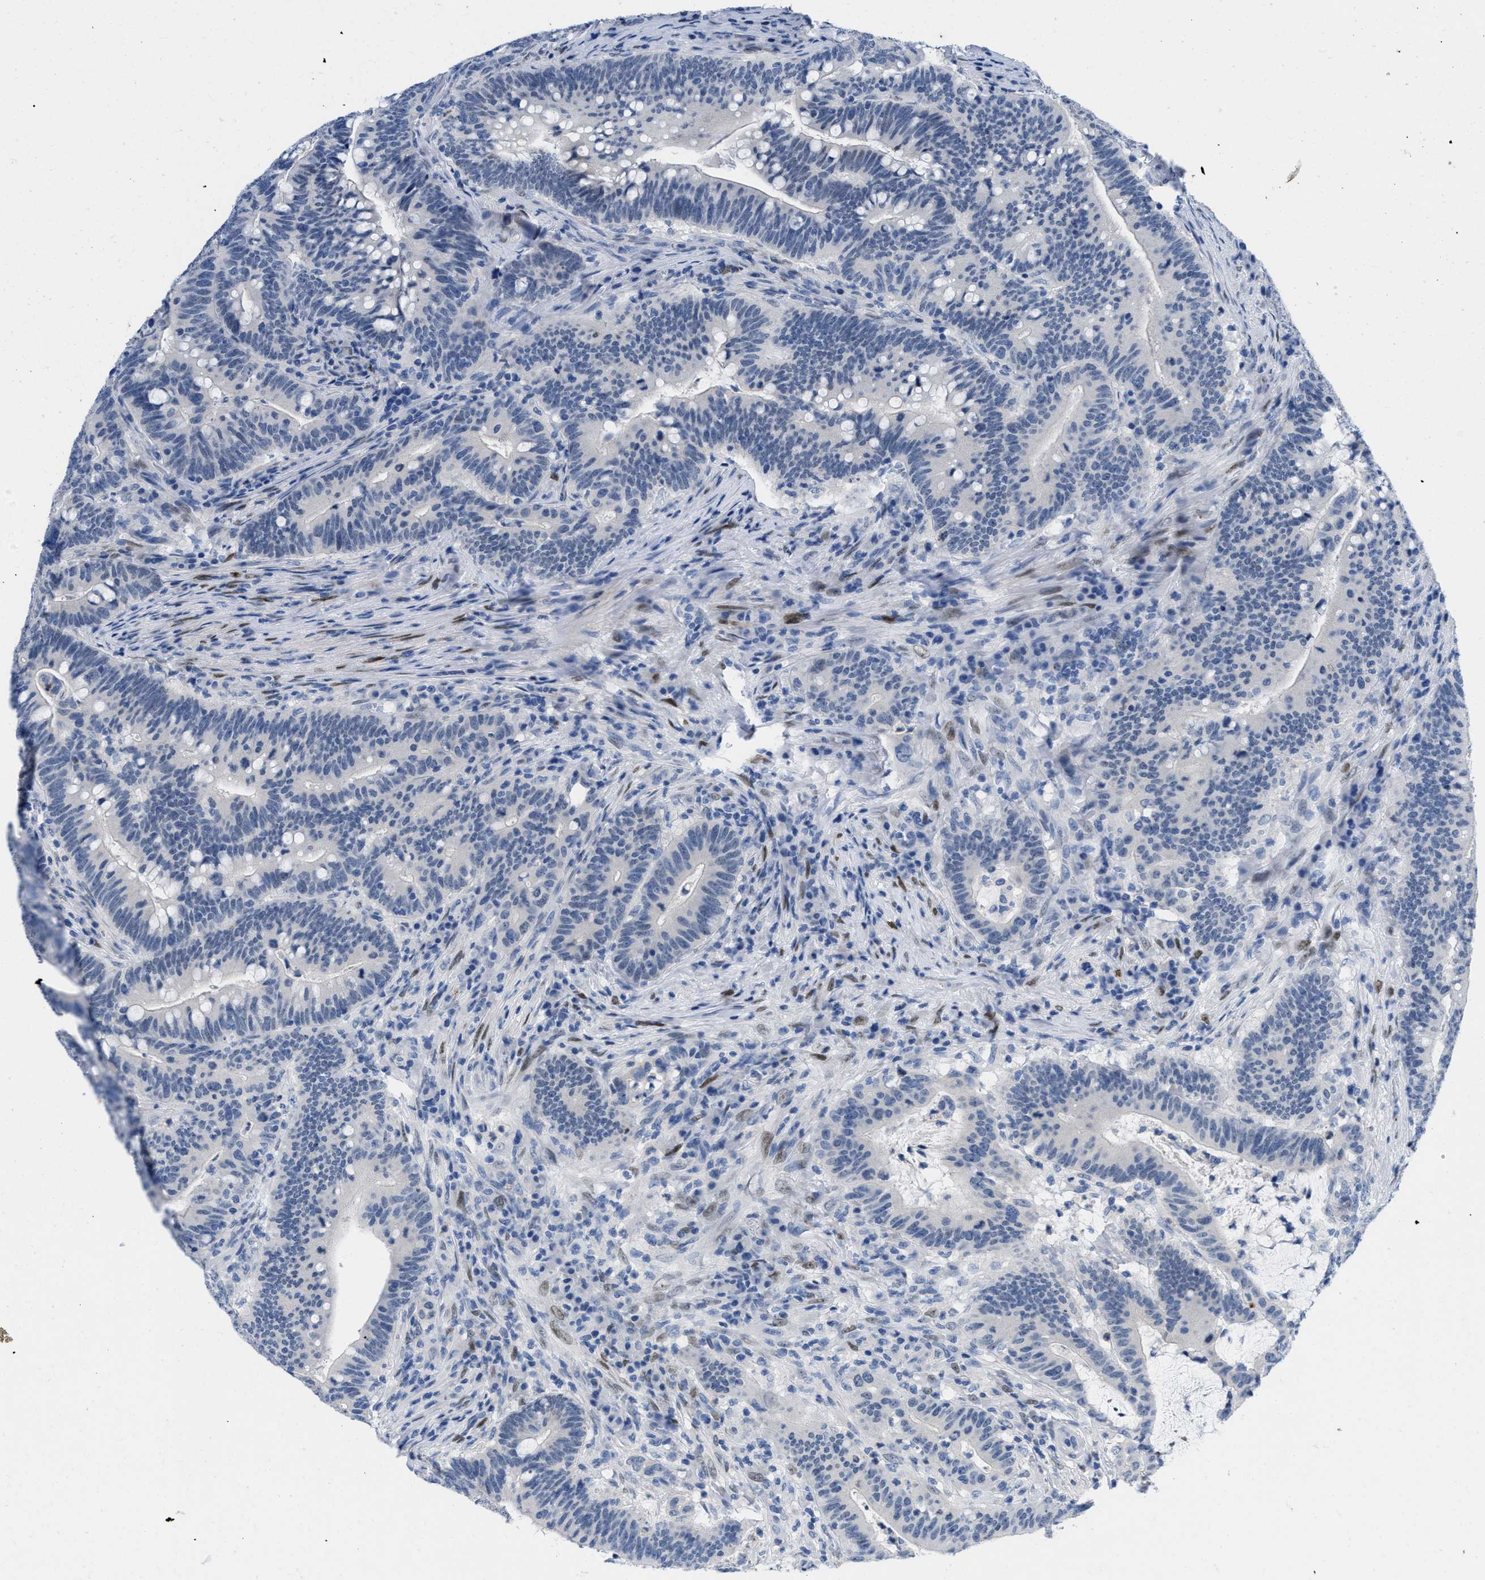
{"staining": {"intensity": "negative", "quantity": "none", "location": "none"}, "tissue": "colorectal cancer", "cell_type": "Tumor cells", "image_type": "cancer", "snomed": [{"axis": "morphology", "description": "Normal tissue, NOS"}, {"axis": "morphology", "description": "Adenocarcinoma, NOS"}, {"axis": "topography", "description": "Colon"}], "caption": "Colorectal cancer (adenocarcinoma) stained for a protein using IHC shows no expression tumor cells.", "gene": "NFIX", "patient": {"sex": "female", "age": 66}}